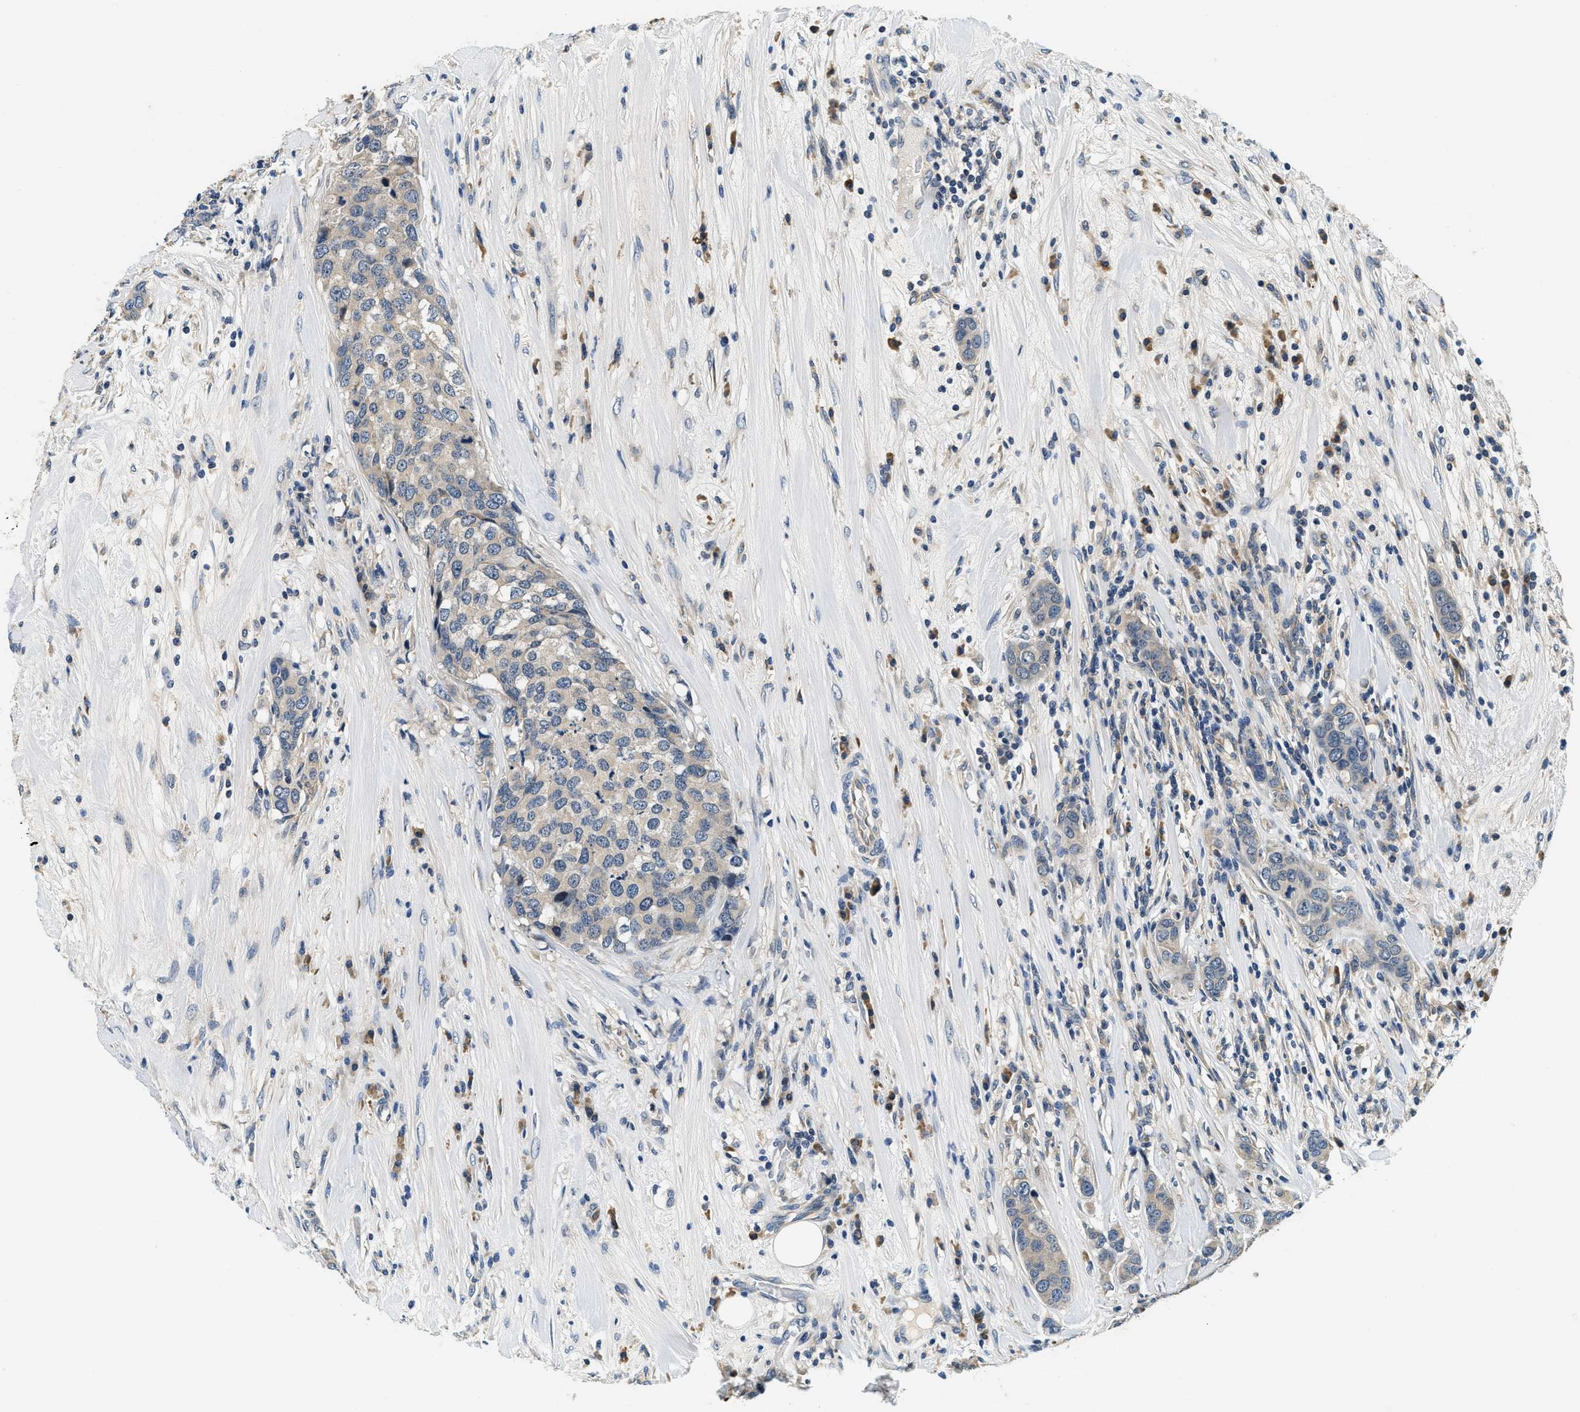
{"staining": {"intensity": "weak", "quantity": "<25%", "location": "cytoplasmic/membranous"}, "tissue": "breast cancer", "cell_type": "Tumor cells", "image_type": "cancer", "snomed": [{"axis": "morphology", "description": "Lobular carcinoma"}, {"axis": "topography", "description": "Breast"}], "caption": "DAB immunohistochemical staining of breast cancer shows no significant positivity in tumor cells.", "gene": "ALDH3A2", "patient": {"sex": "female", "age": 59}}